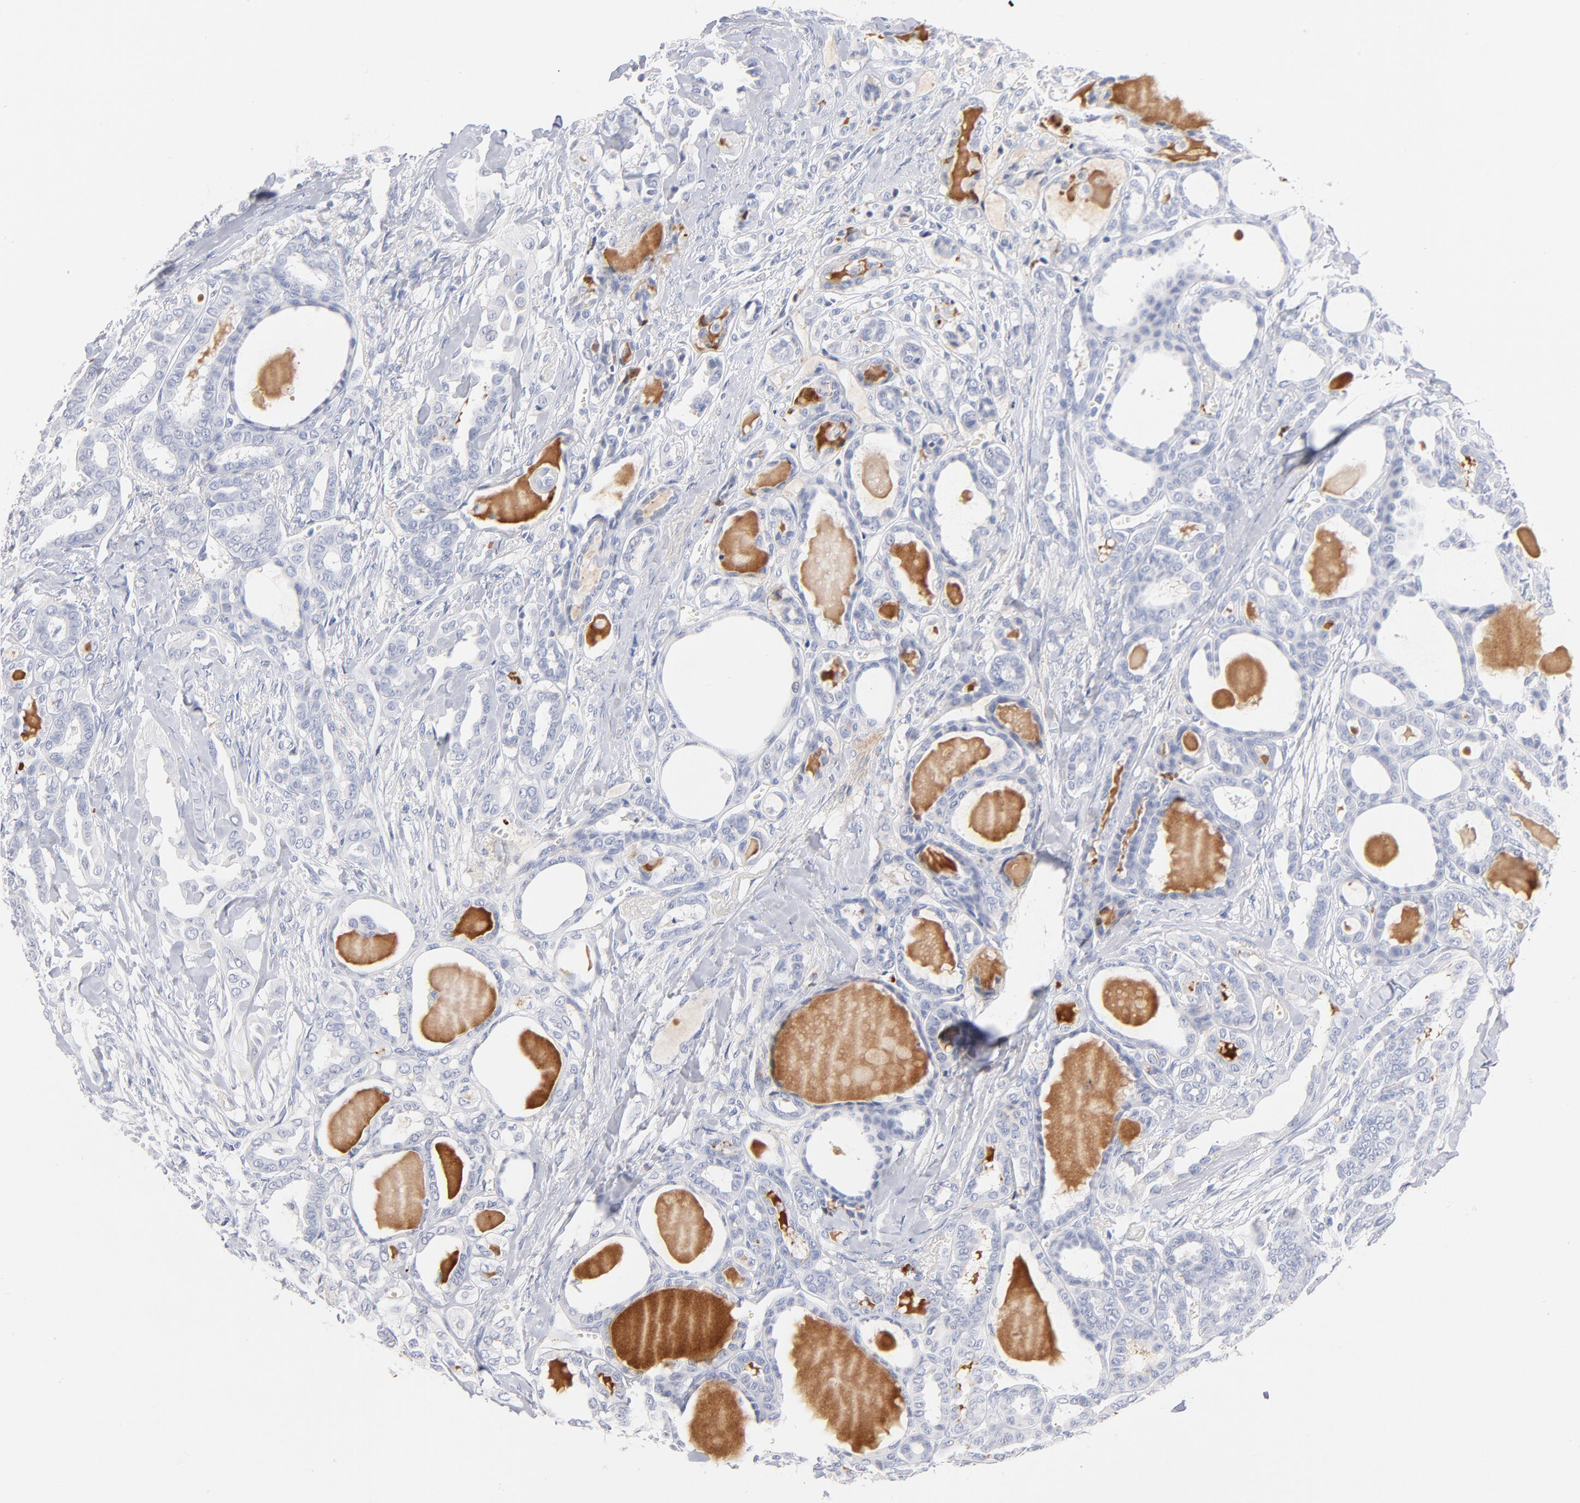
{"staining": {"intensity": "negative", "quantity": "none", "location": "none"}, "tissue": "thyroid cancer", "cell_type": "Tumor cells", "image_type": "cancer", "snomed": [{"axis": "morphology", "description": "Carcinoma, NOS"}, {"axis": "topography", "description": "Thyroid gland"}], "caption": "The IHC photomicrograph has no significant expression in tumor cells of thyroid cancer tissue.", "gene": "PLAT", "patient": {"sex": "female", "age": 91}}